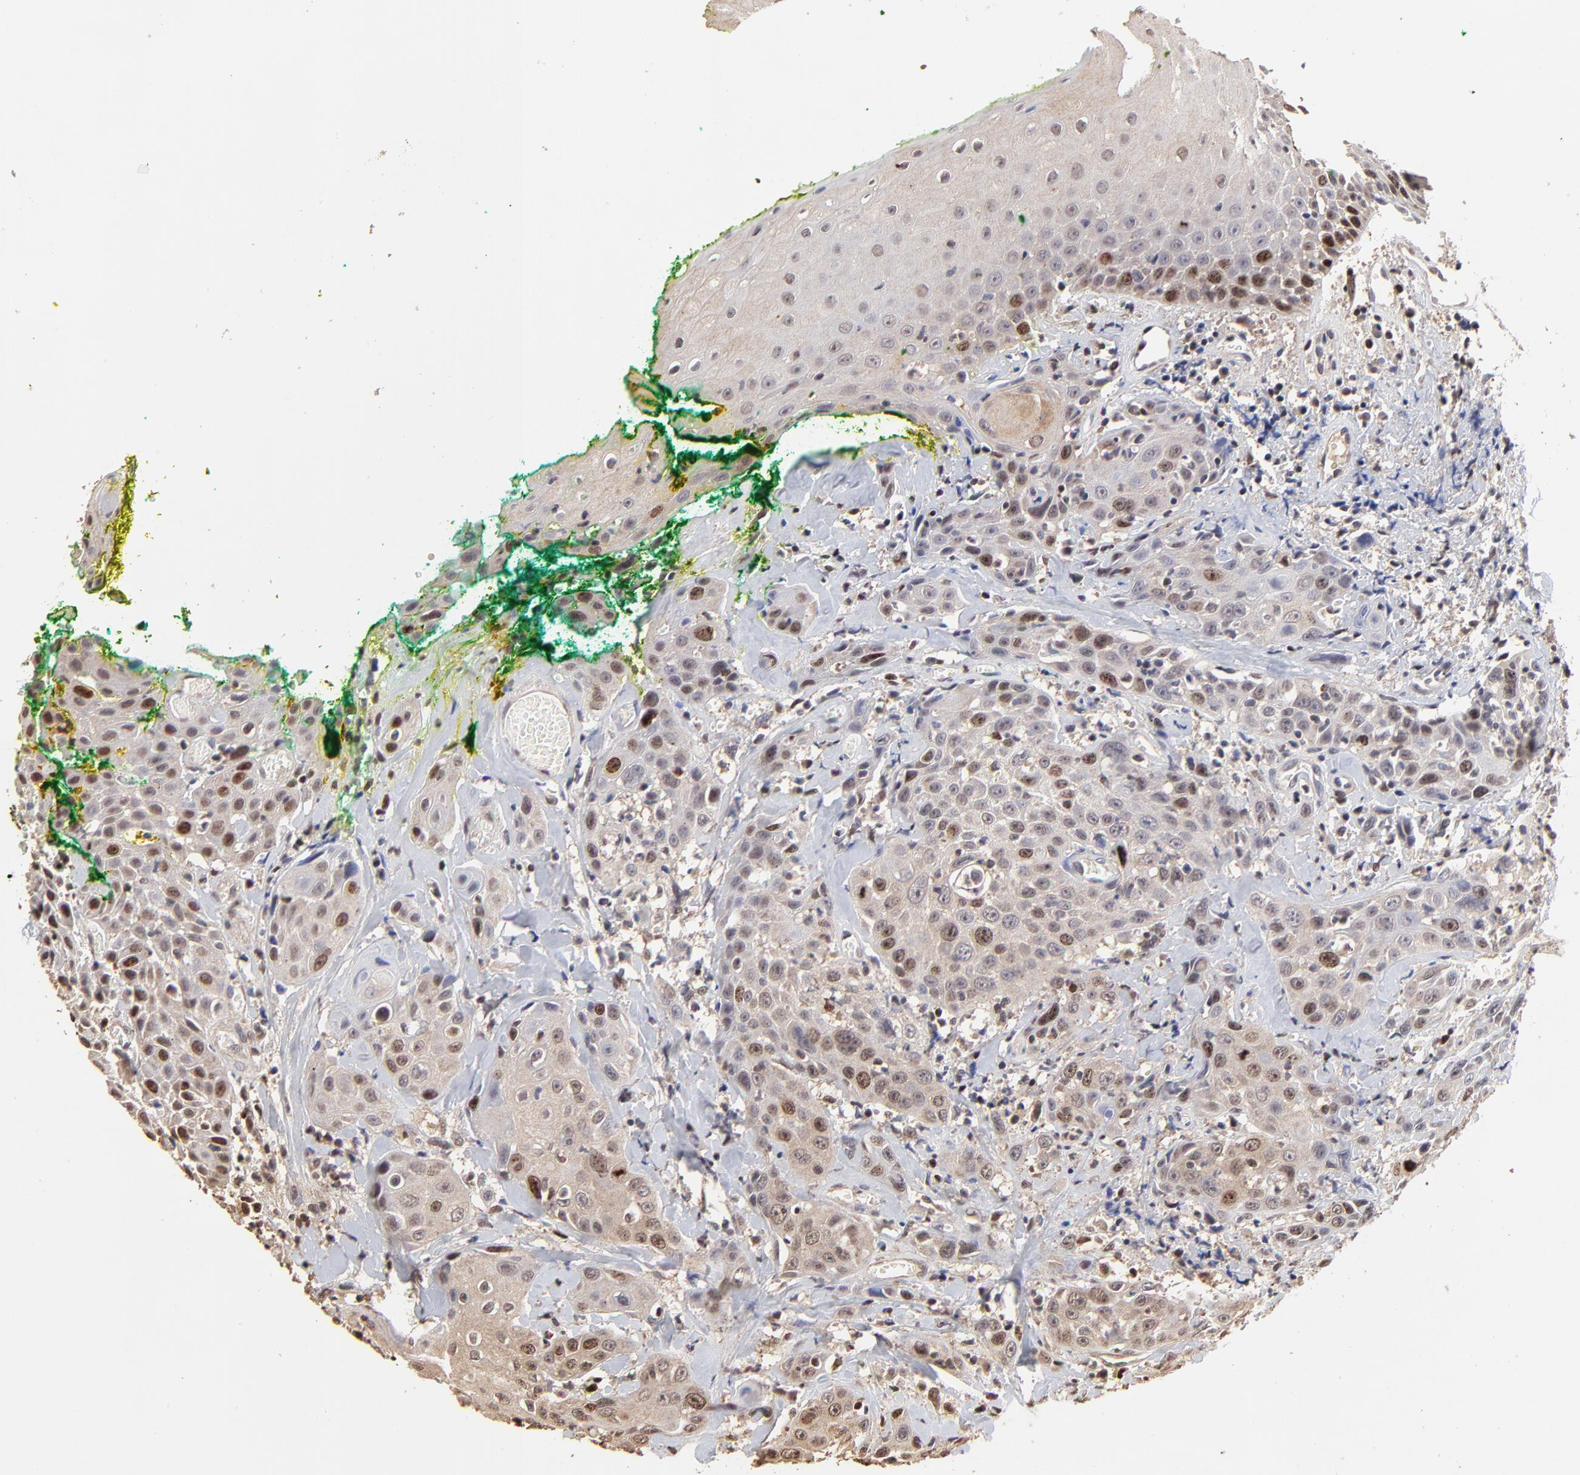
{"staining": {"intensity": "moderate", "quantity": "25%-75%", "location": "nuclear"}, "tissue": "head and neck cancer", "cell_type": "Tumor cells", "image_type": "cancer", "snomed": [{"axis": "morphology", "description": "Squamous cell carcinoma, NOS"}, {"axis": "topography", "description": "Oral tissue"}, {"axis": "topography", "description": "Head-Neck"}], "caption": "High-power microscopy captured an IHC histopathology image of squamous cell carcinoma (head and neck), revealing moderate nuclear staining in about 25%-75% of tumor cells.", "gene": "BIRC5", "patient": {"sex": "female", "age": 82}}